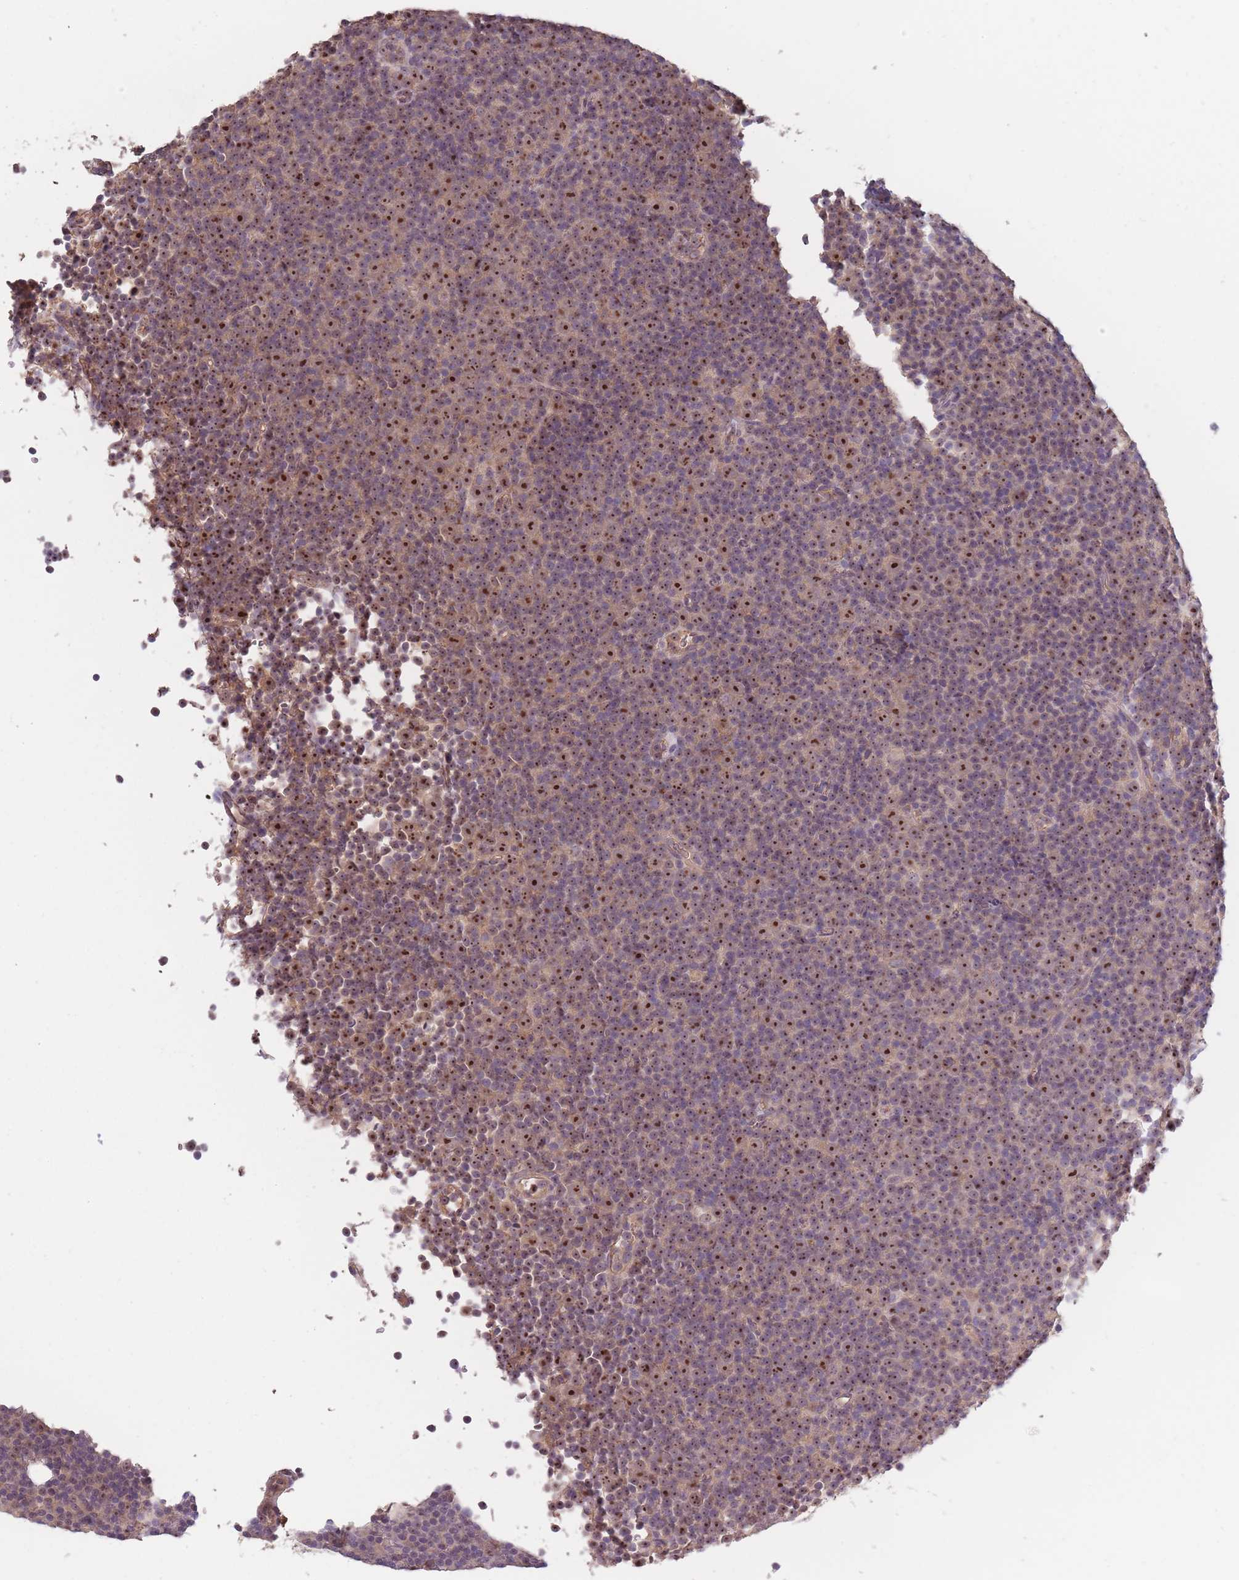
{"staining": {"intensity": "moderate", "quantity": "25%-75%", "location": "nuclear"}, "tissue": "lymphoma", "cell_type": "Tumor cells", "image_type": "cancer", "snomed": [{"axis": "morphology", "description": "Malignant lymphoma, non-Hodgkin's type, Low grade"}, {"axis": "topography", "description": "Lymph node"}], "caption": "Immunohistochemistry (IHC) of lymphoma reveals medium levels of moderate nuclear positivity in about 25%-75% of tumor cells.", "gene": "KIAA1755", "patient": {"sex": "female", "age": 67}}